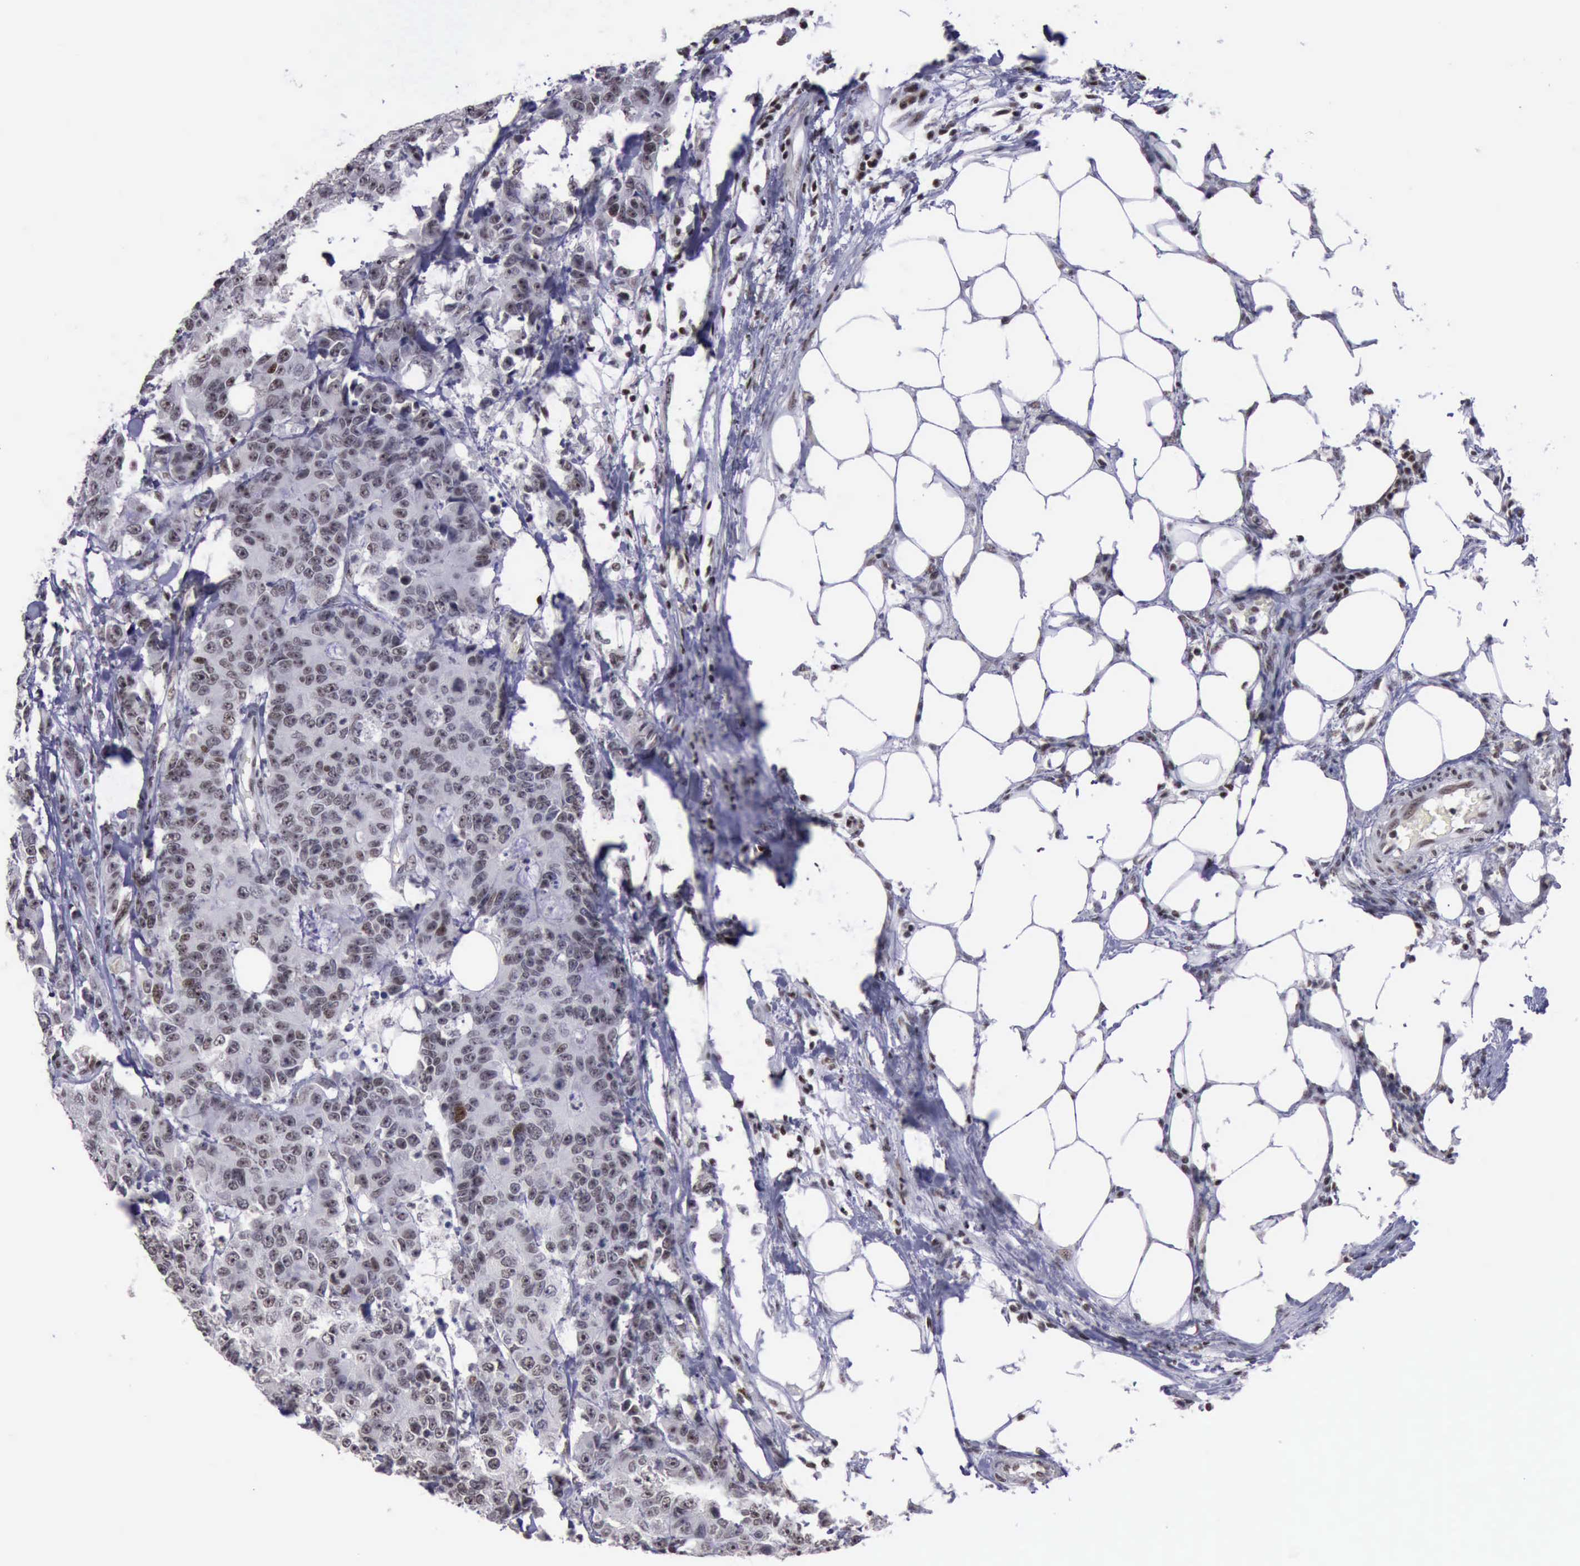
{"staining": {"intensity": "weak", "quantity": "25%-75%", "location": "nuclear"}, "tissue": "colorectal cancer", "cell_type": "Tumor cells", "image_type": "cancer", "snomed": [{"axis": "morphology", "description": "Adenocarcinoma, NOS"}, {"axis": "topography", "description": "Colon"}], "caption": "Tumor cells display weak nuclear staining in approximately 25%-75% of cells in colorectal adenocarcinoma. Immunohistochemistry (ihc) stains the protein in brown and the nuclei are stained blue.", "gene": "YY1", "patient": {"sex": "female", "age": 86}}